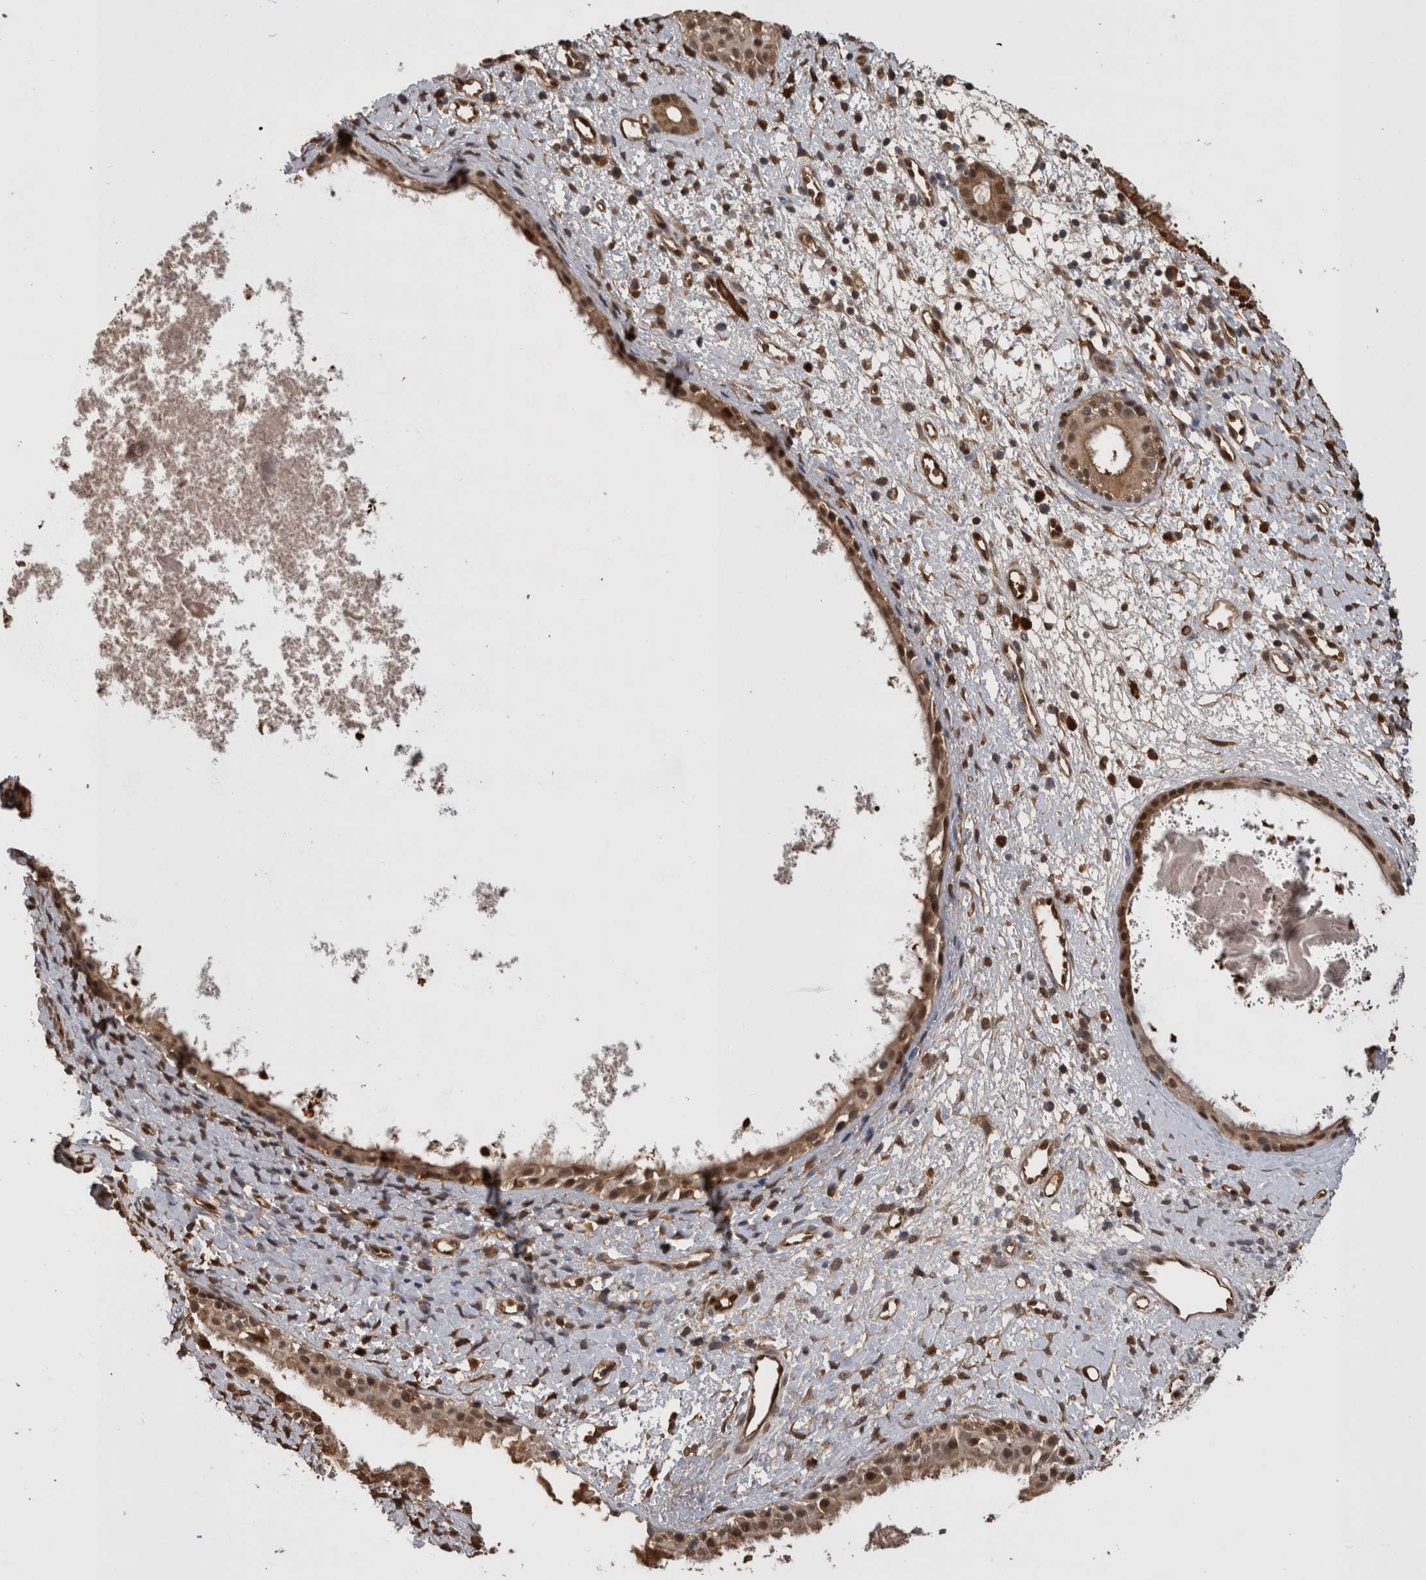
{"staining": {"intensity": "strong", "quantity": ">75%", "location": "cytoplasmic/membranous,nuclear"}, "tissue": "nasopharynx", "cell_type": "Respiratory epithelial cells", "image_type": "normal", "snomed": [{"axis": "morphology", "description": "Normal tissue, NOS"}, {"axis": "topography", "description": "Nasopharynx"}], "caption": "Respiratory epithelial cells display high levels of strong cytoplasmic/membranous,nuclear expression in about >75% of cells in normal human nasopharynx.", "gene": "LXN", "patient": {"sex": "male", "age": 22}}